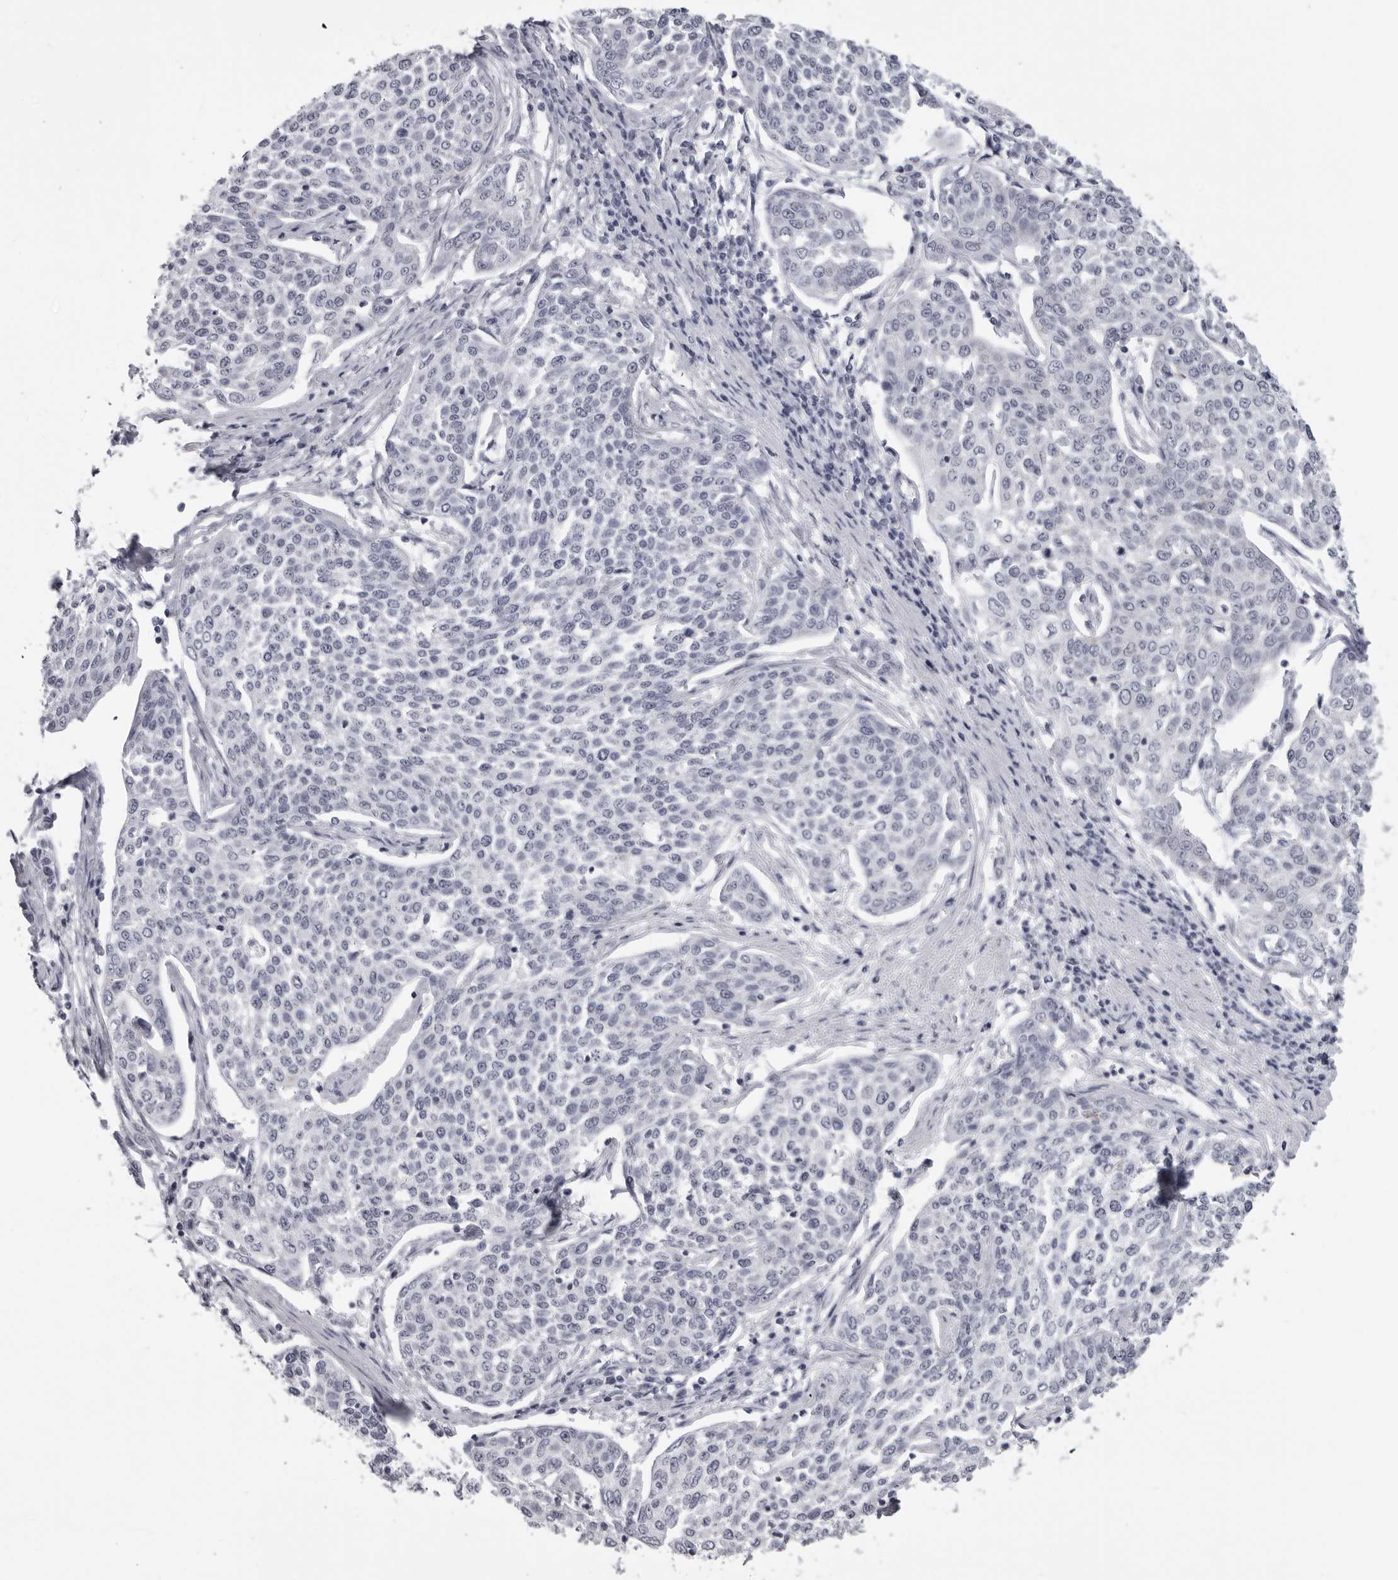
{"staining": {"intensity": "negative", "quantity": "none", "location": "none"}, "tissue": "cervical cancer", "cell_type": "Tumor cells", "image_type": "cancer", "snomed": [{"axis": "morphology", "description": "Squamous cell carcinoma, NOS"}, {"axis": "topography", "description": "Cervix"}], "caption": "Immunohistochemical staining of cervical cancer shows no significant expression in tumor cells.", "gene": "DNALI1", "patient": {"sex": "female", "age": 34}}